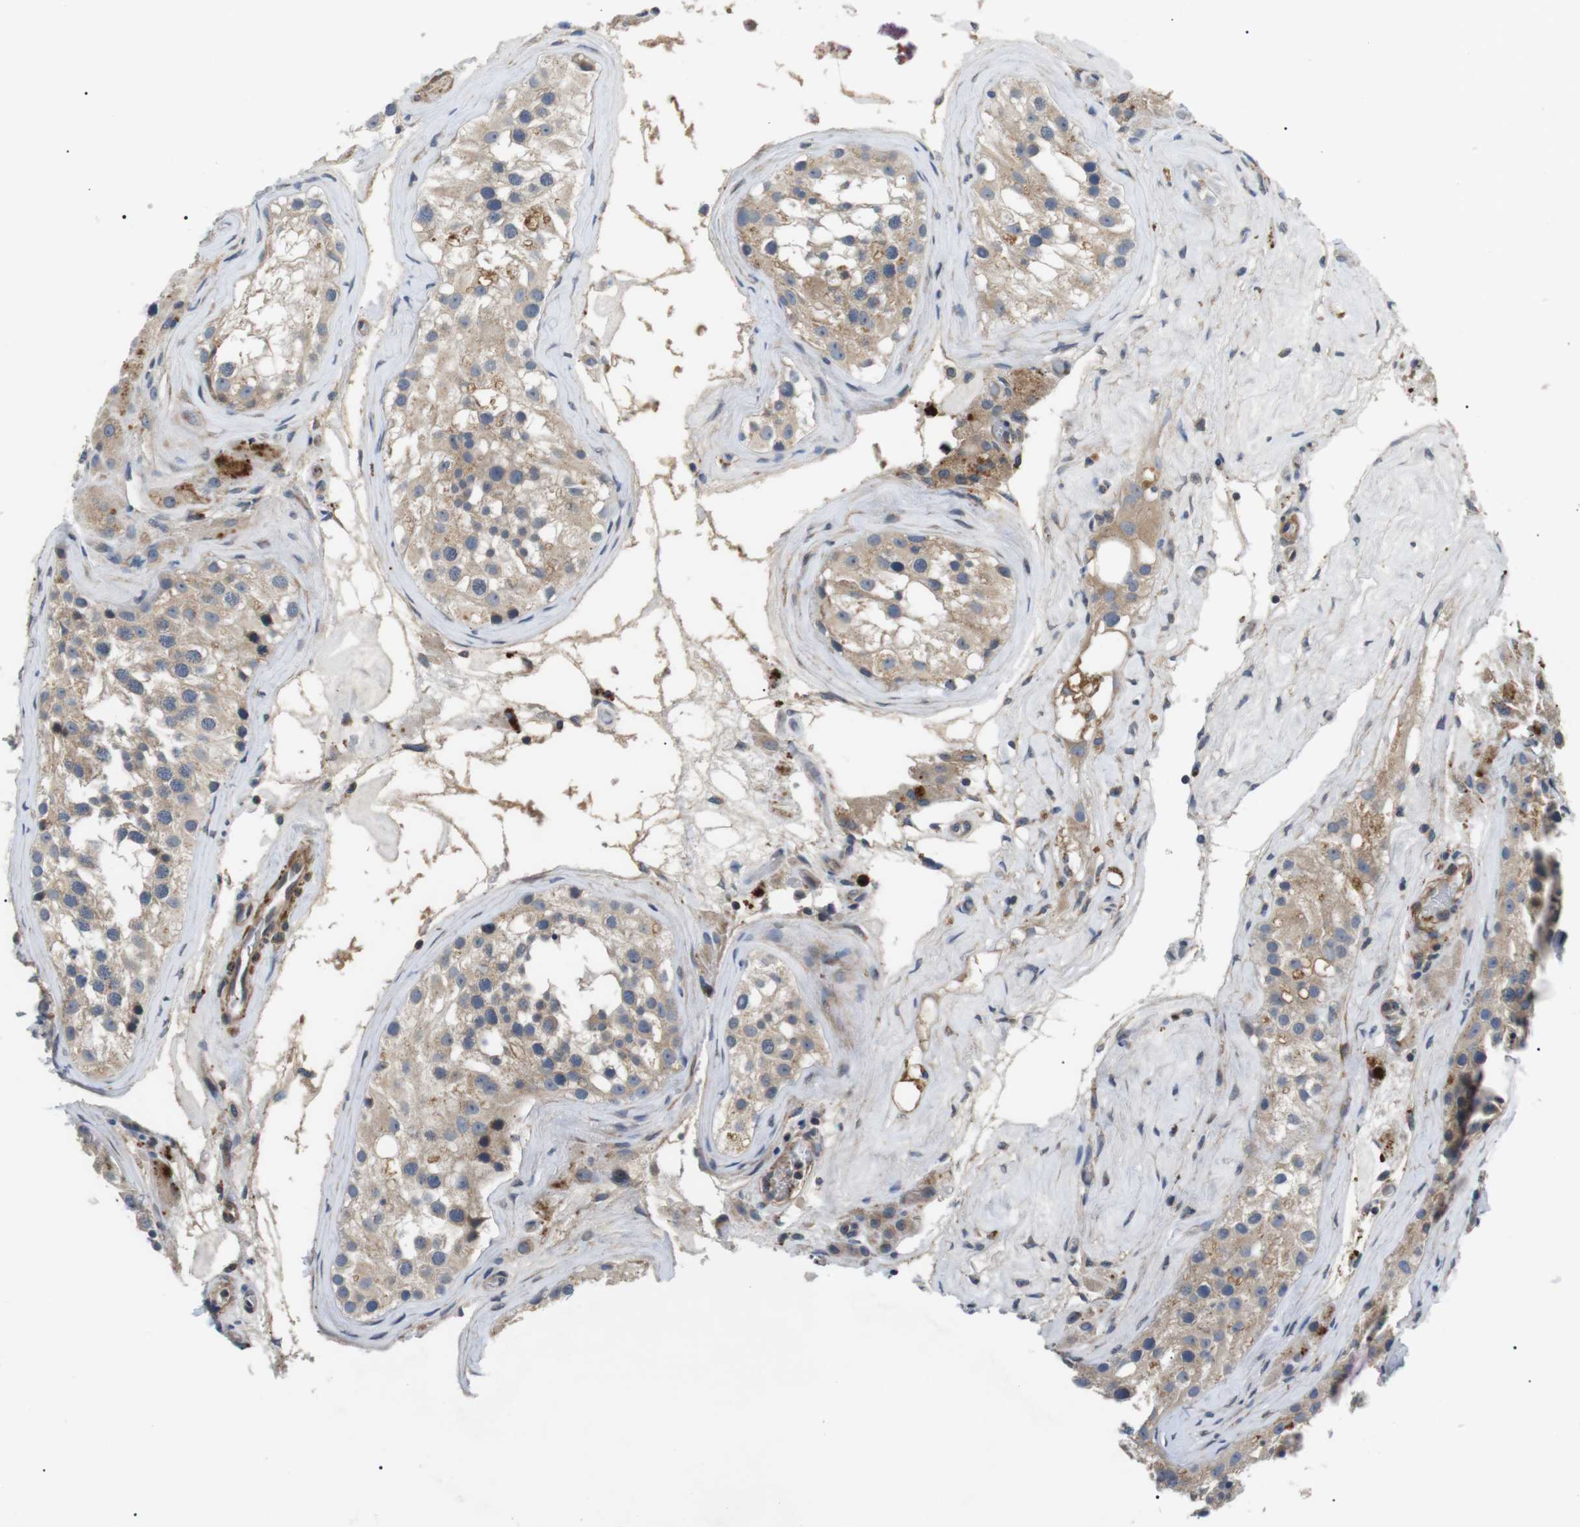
{"staining": {"intensity": "weak", "quantity": "25%-75%", "location": "cytoplasmic/membranous"}, "tissue": "testis", "cell_type": "Cells in seminiferous ducts", "image_type": "normal", "snomed": [{"axis": "morphology", "description": "Normal tissue, NOS"}, {"axis": "morphology", "description": "Seminoma, NOS"}, {"axis": "topography", "description": "Testis"}], "caption": "A histopathology image of testis stained for a protein reveals weak cytoplasmic/membranous brown staining in cells in seminiferous ducts.", "gene": "DIPK1A", "patient": {"sex": "male", "age": 71}}